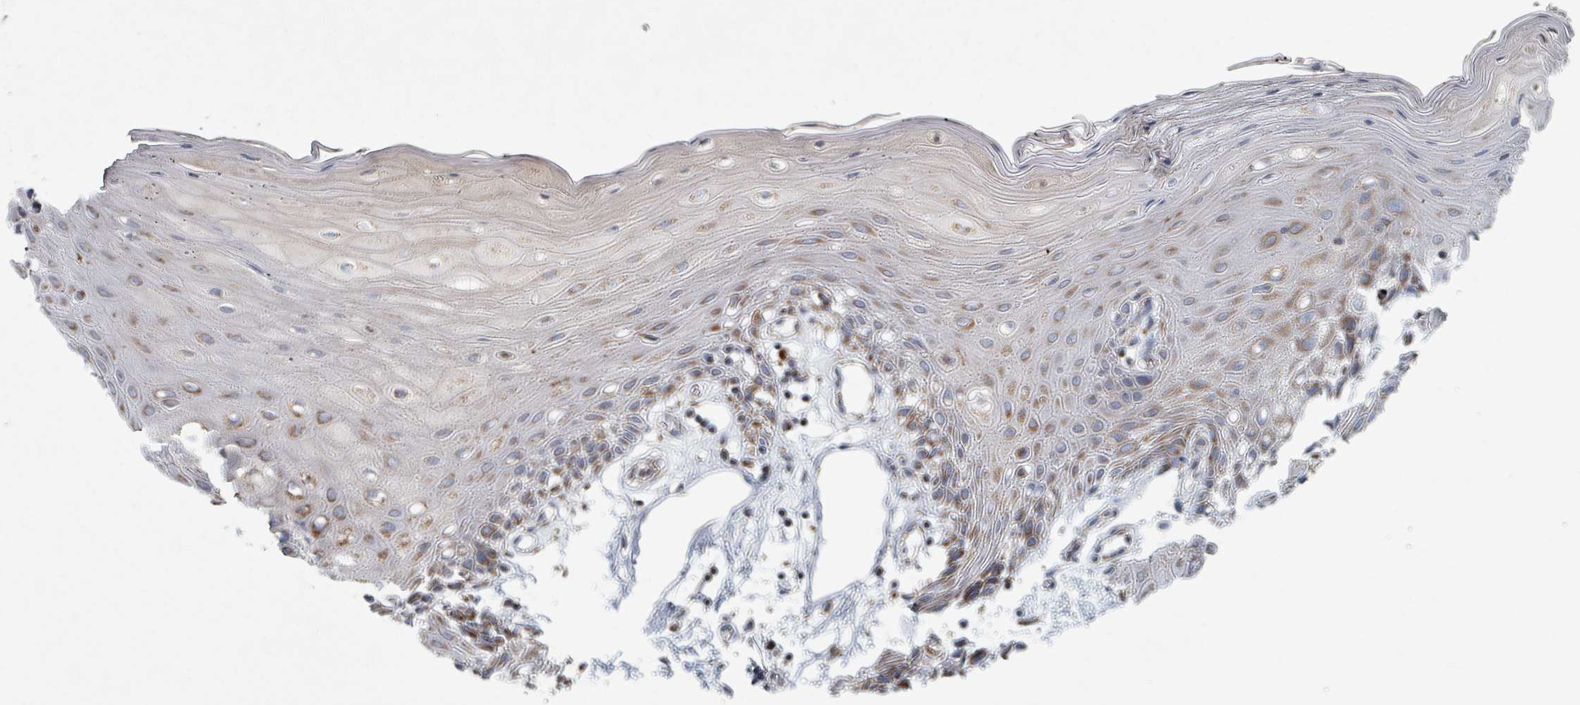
{"staining": {"intensity": "moderate", "quantity": "25%-75%", "location": "cytoplasmic/membranous"}, "tissue": "oral mucosa", "cell_type": "Squamous epithelial cells", "image_type": "normal", "snomed": [{"axis": "morphology", "description": "Normal tissue, NOS"}, {"axis": "topography", "description": "Oral tissue"}, {"axis": "topography", "description": "Tounge, NOS"}], "caption": "The immunohistochemical stain labels moderate cytoplasmic/membranous positivity in squamous epithelial cells of unremarkable oral mucosa.", "gene": "ABHD18", "patient": {"sex": "female", "age": 59}}